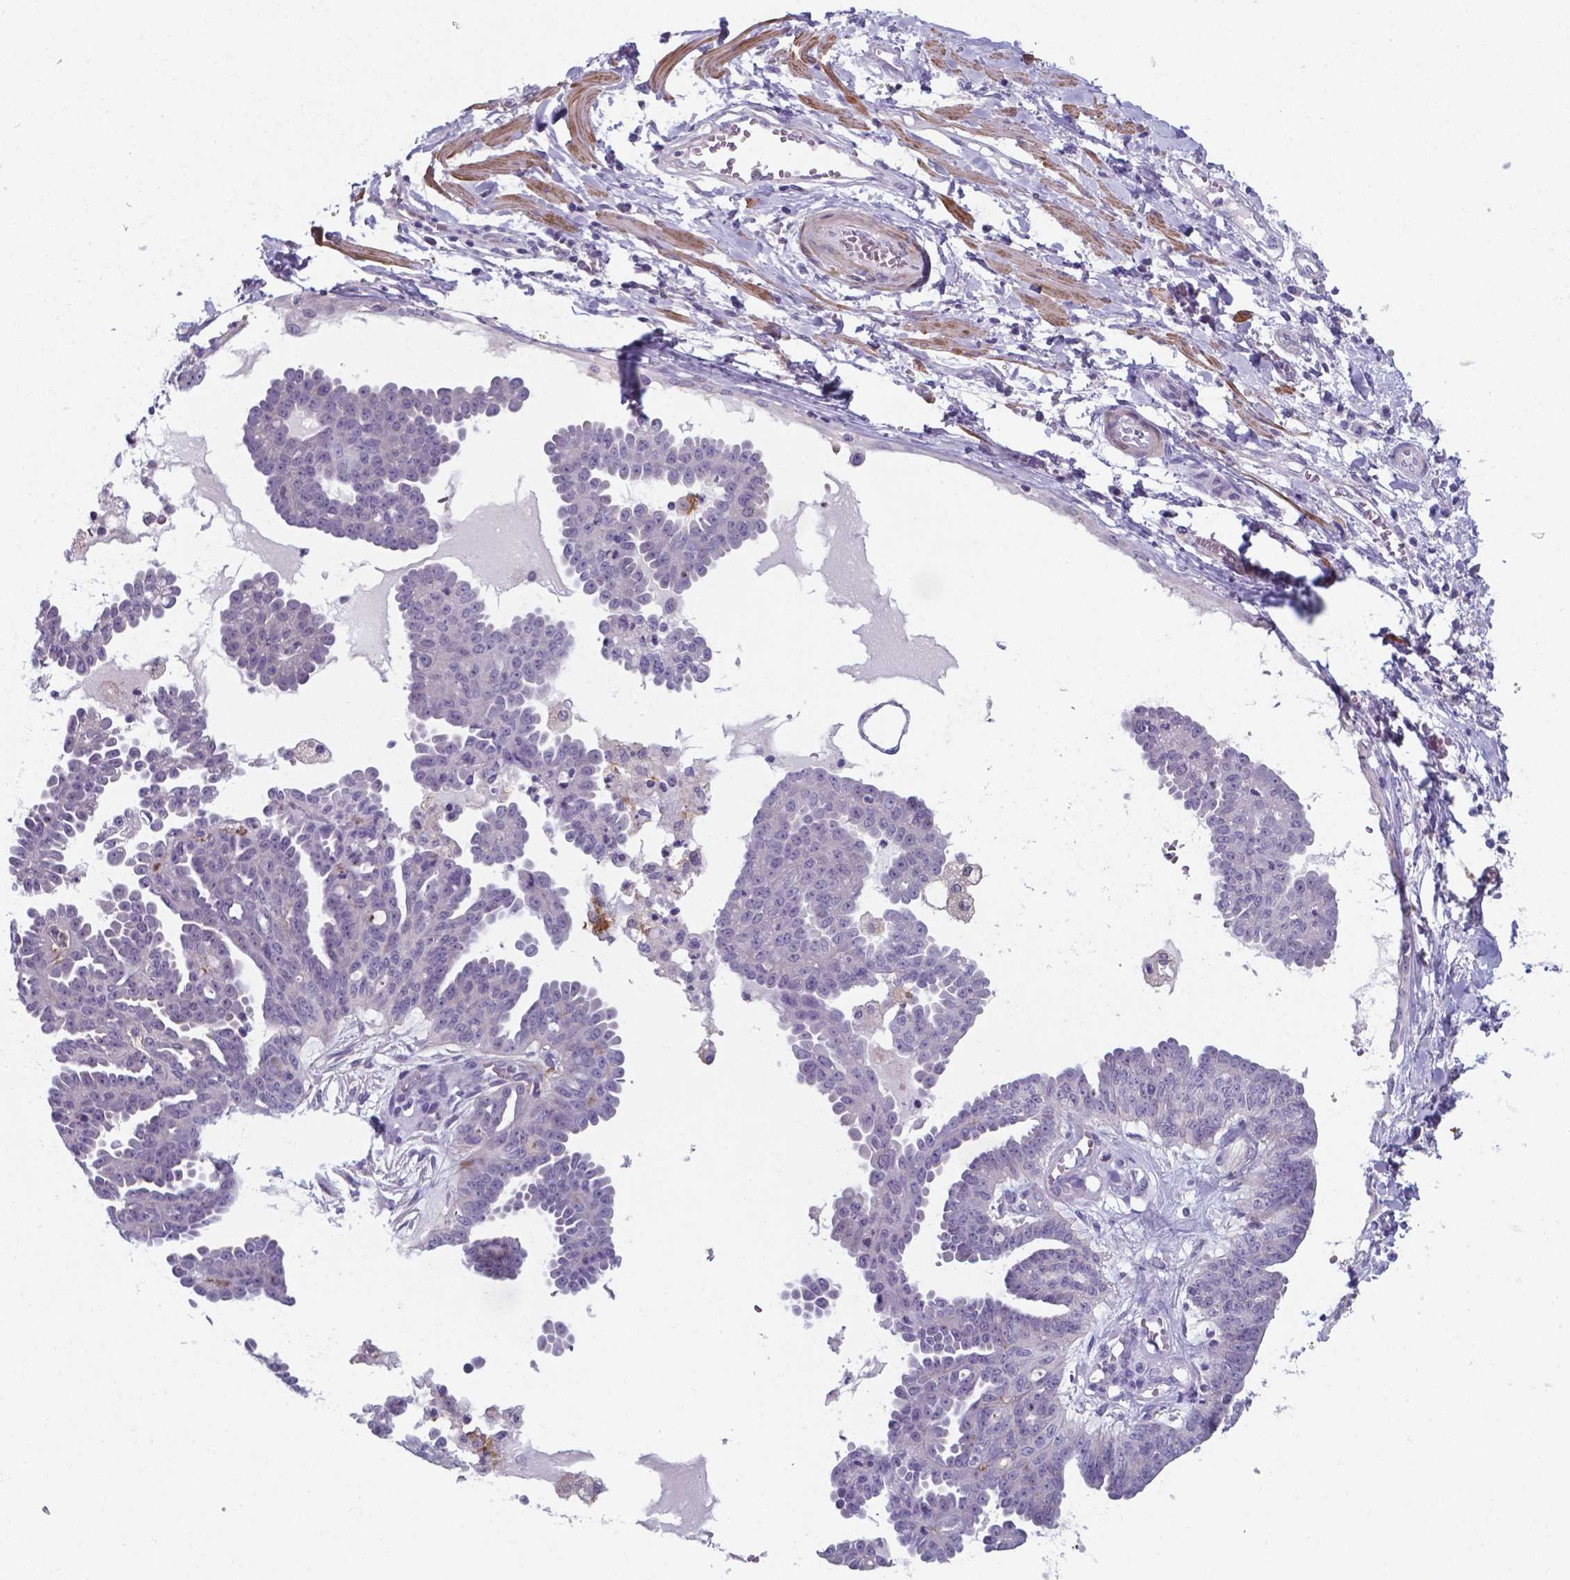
{"staining": {"intensity": "negative", "quantity": "none", "location": "none"}, "tissue": "ovarian cancer", "cell_type": "Tumor cells", "image_type": "cancer", "snomed": [{"axis": "morphology", "description": "Cystadenocarcinoma, serous, NOS"}, {"axis": "topography", "description": "Ovary"}], "caption": "Tumor cells are negative for protein expression in human ovarian cancer.", "gene": "AP5B1", "patient": {"sex": "female", "age": 71}}